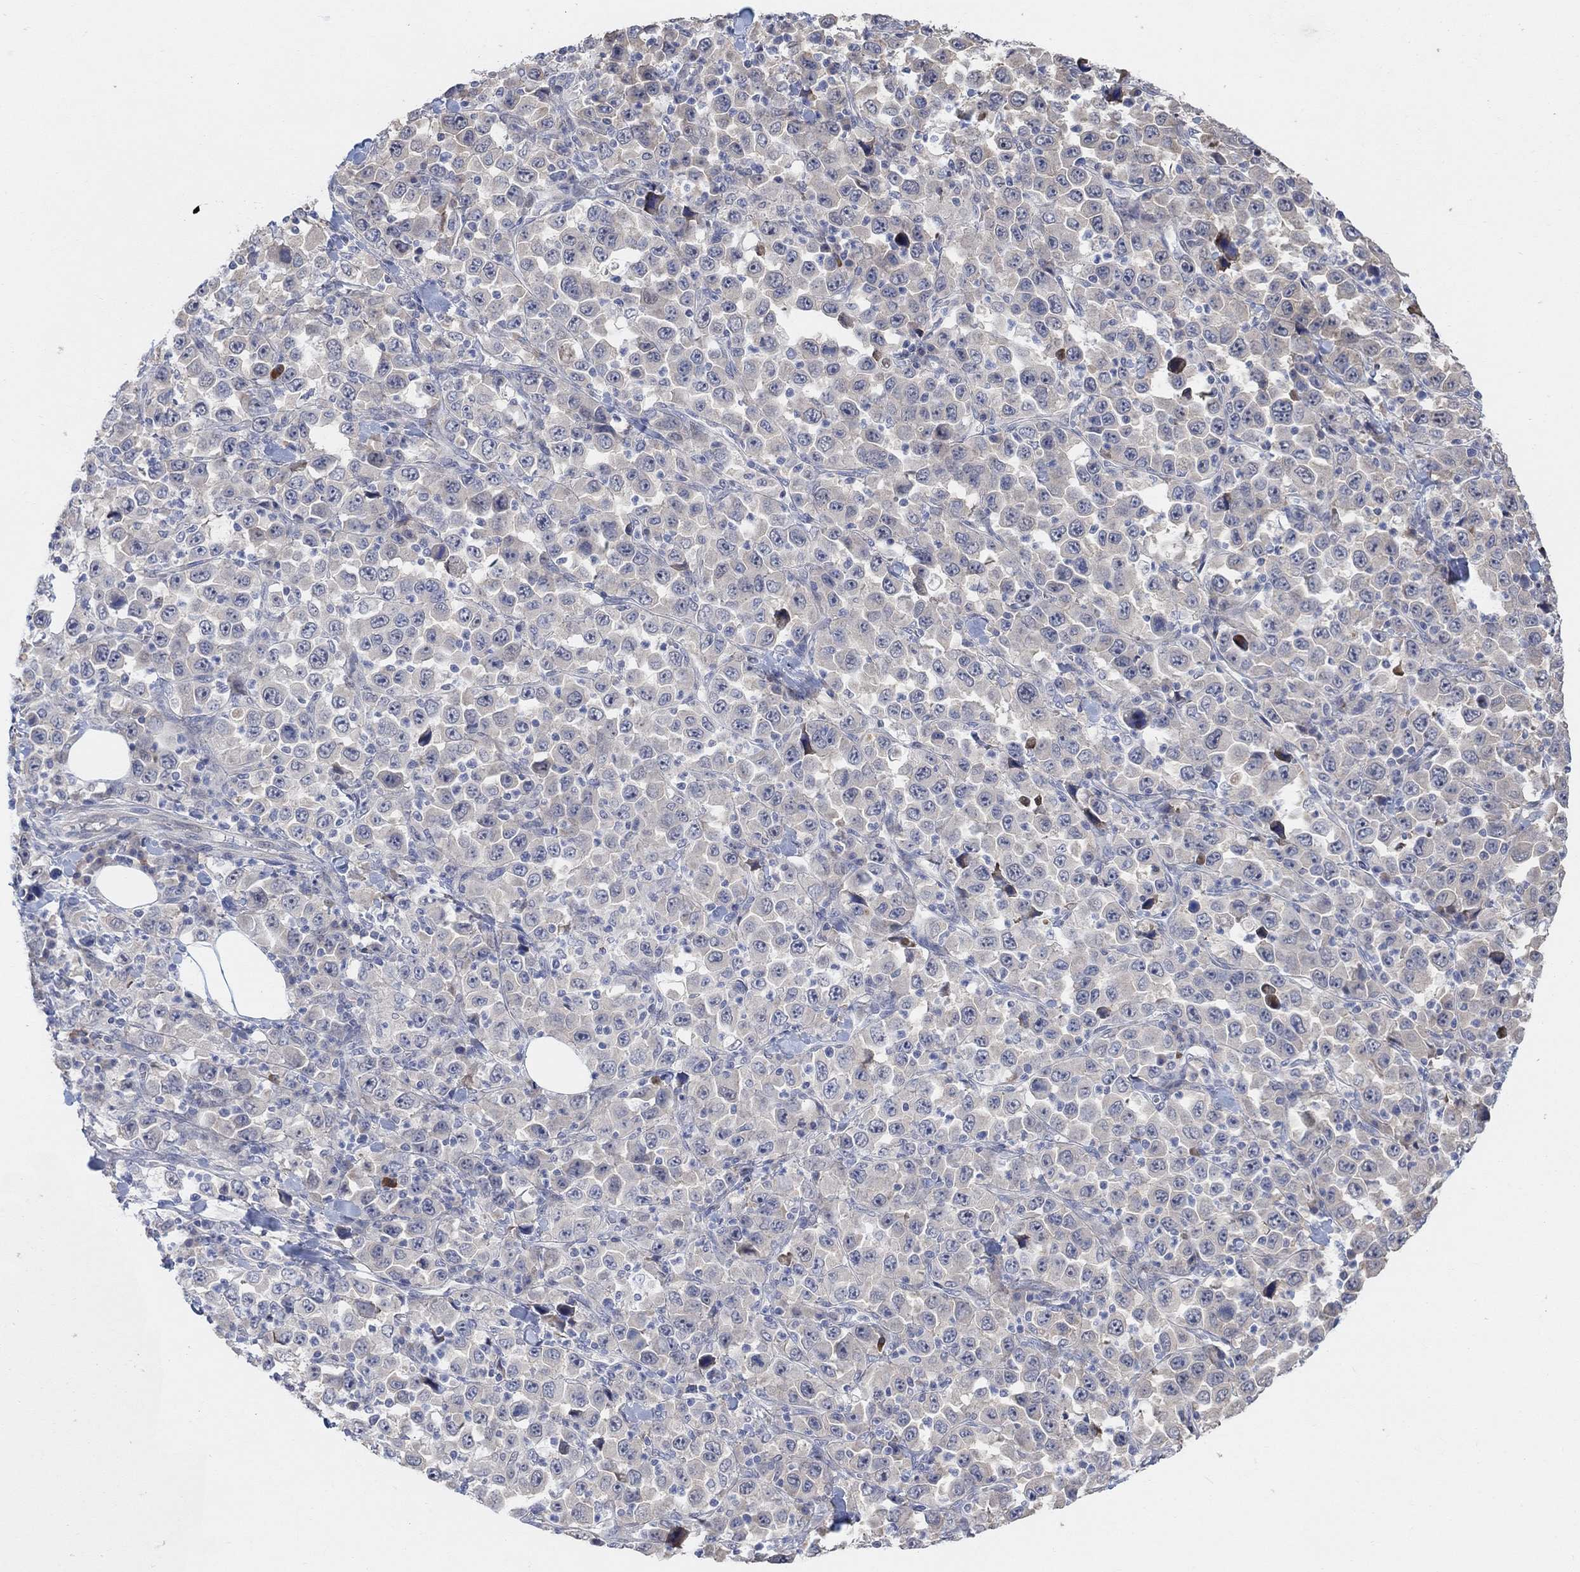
{"staining": {"intensity": "negative", "quantity": "none", "location": "none"}, "tissue": "stomach cancer", "cell_type": "Tumor cells", "image_type": "cancer", "snomed": [{"axis": "morphology", "description": "Normal tissue, NOS"}, {"axis": "morphology", "description": "Adenocarcinoma, NOS"}, {"axis": "topography", "description": "Stomach, upper"}, {"axis": "topography", "description": "Stomach"}], "caption": "Tumor cells are negative for brown protein staining in stomach cancer.", "gene": "CNTF", "patient": {"sex": "male", "age": 59}}